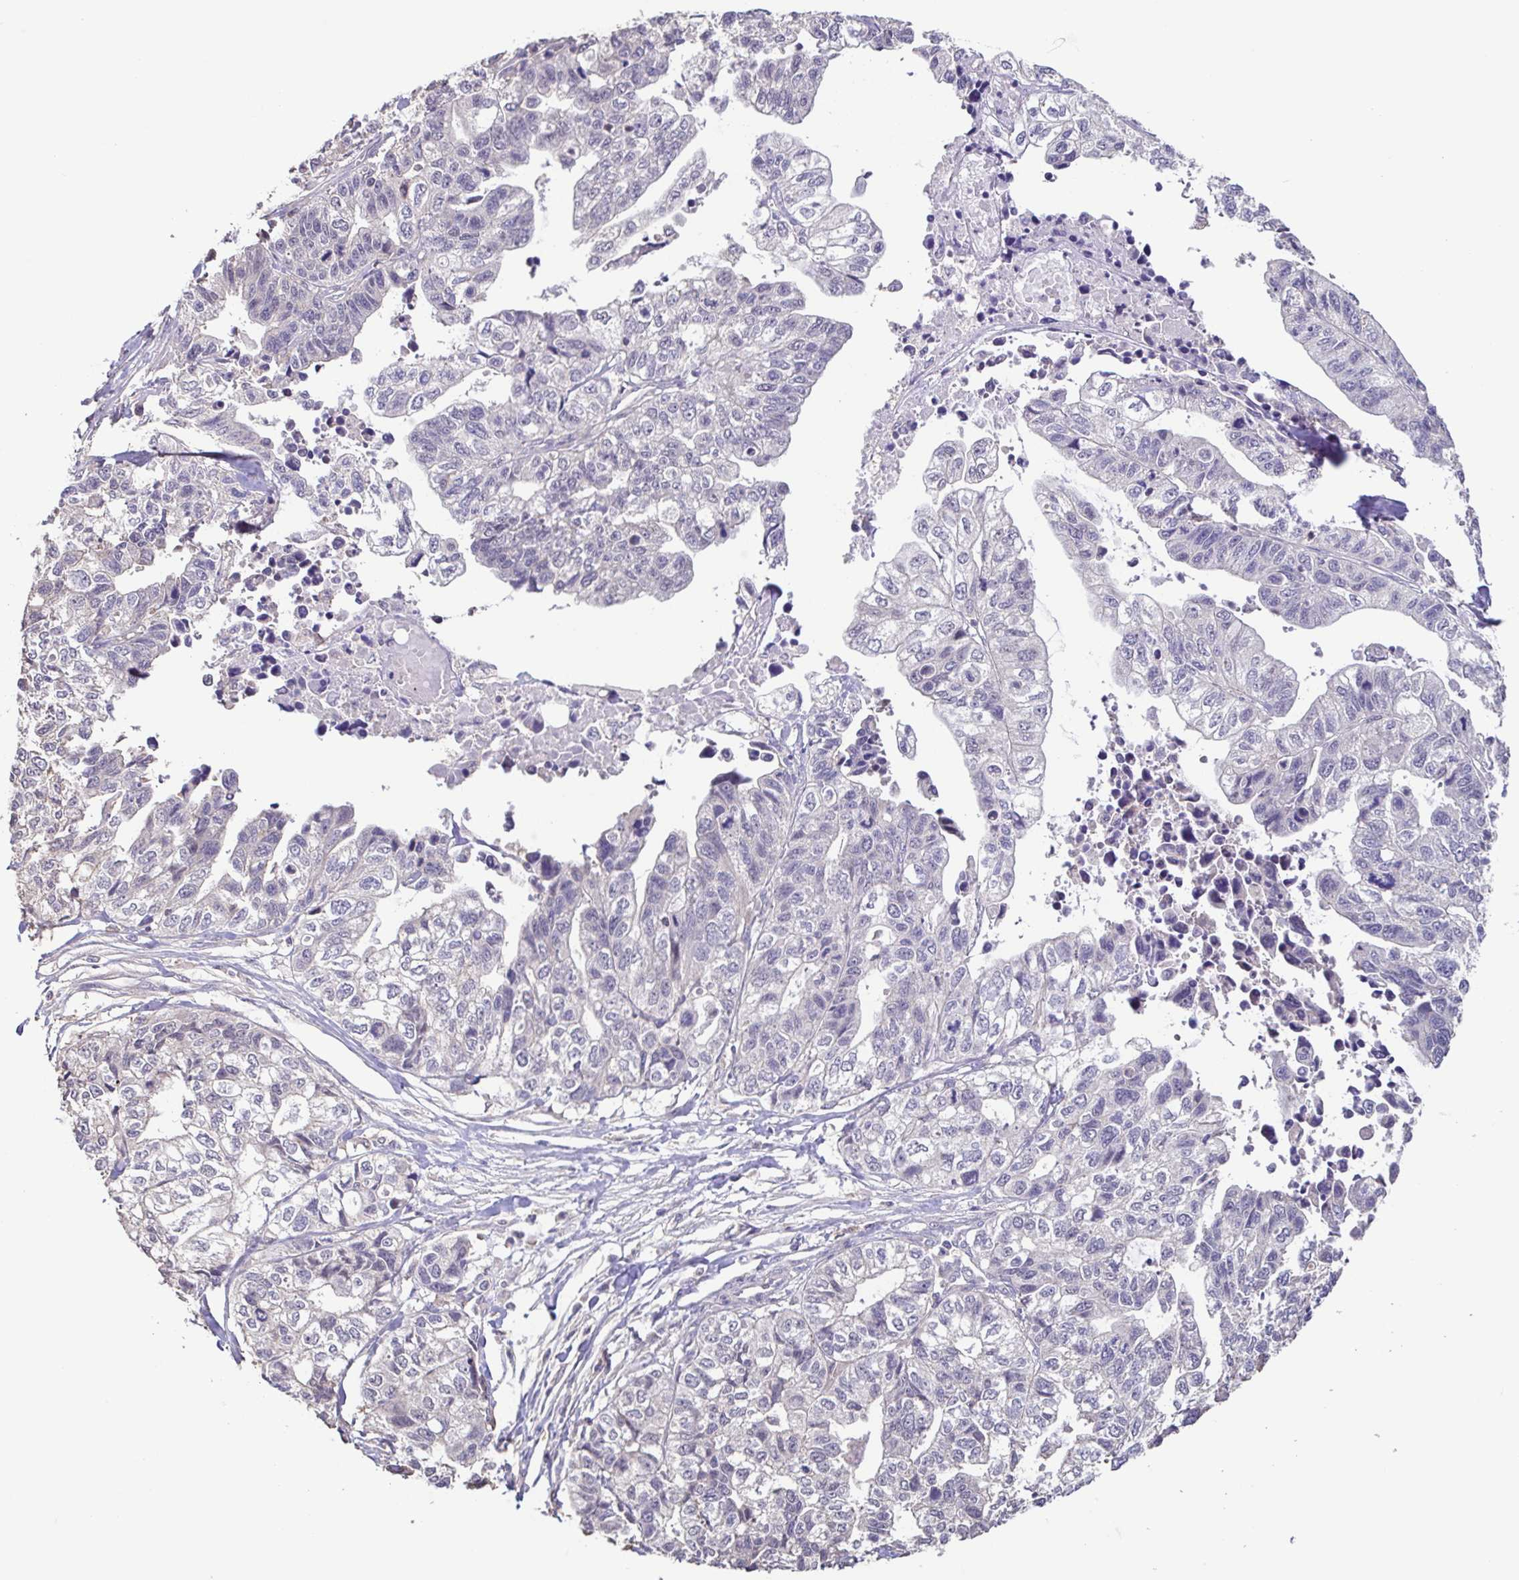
{"staining": {"intensity": "negative", "quantity": "none", "location": "none"}, "tissue": "stomach cancer", "cell_type": "Tumor cells", "image_type": "cancer", "snomed": [{"axis": "morphology", "description": "Adenocarcinoma, NOS"}, {"axis": "topography", "description": "Stomach, upper"}], "caption": "A high-resolution histopathology image shows IHC staining of stomach cancer, which shows no significant staining in tumor cells. The staining was performed using DAB to visualize the protein expression in brown, while the nuclei were stained in blue with hematoxylin (Magnification: 20x).", "gene": "ACTRT2", "patient": {"sex": "female", "age": 67}}